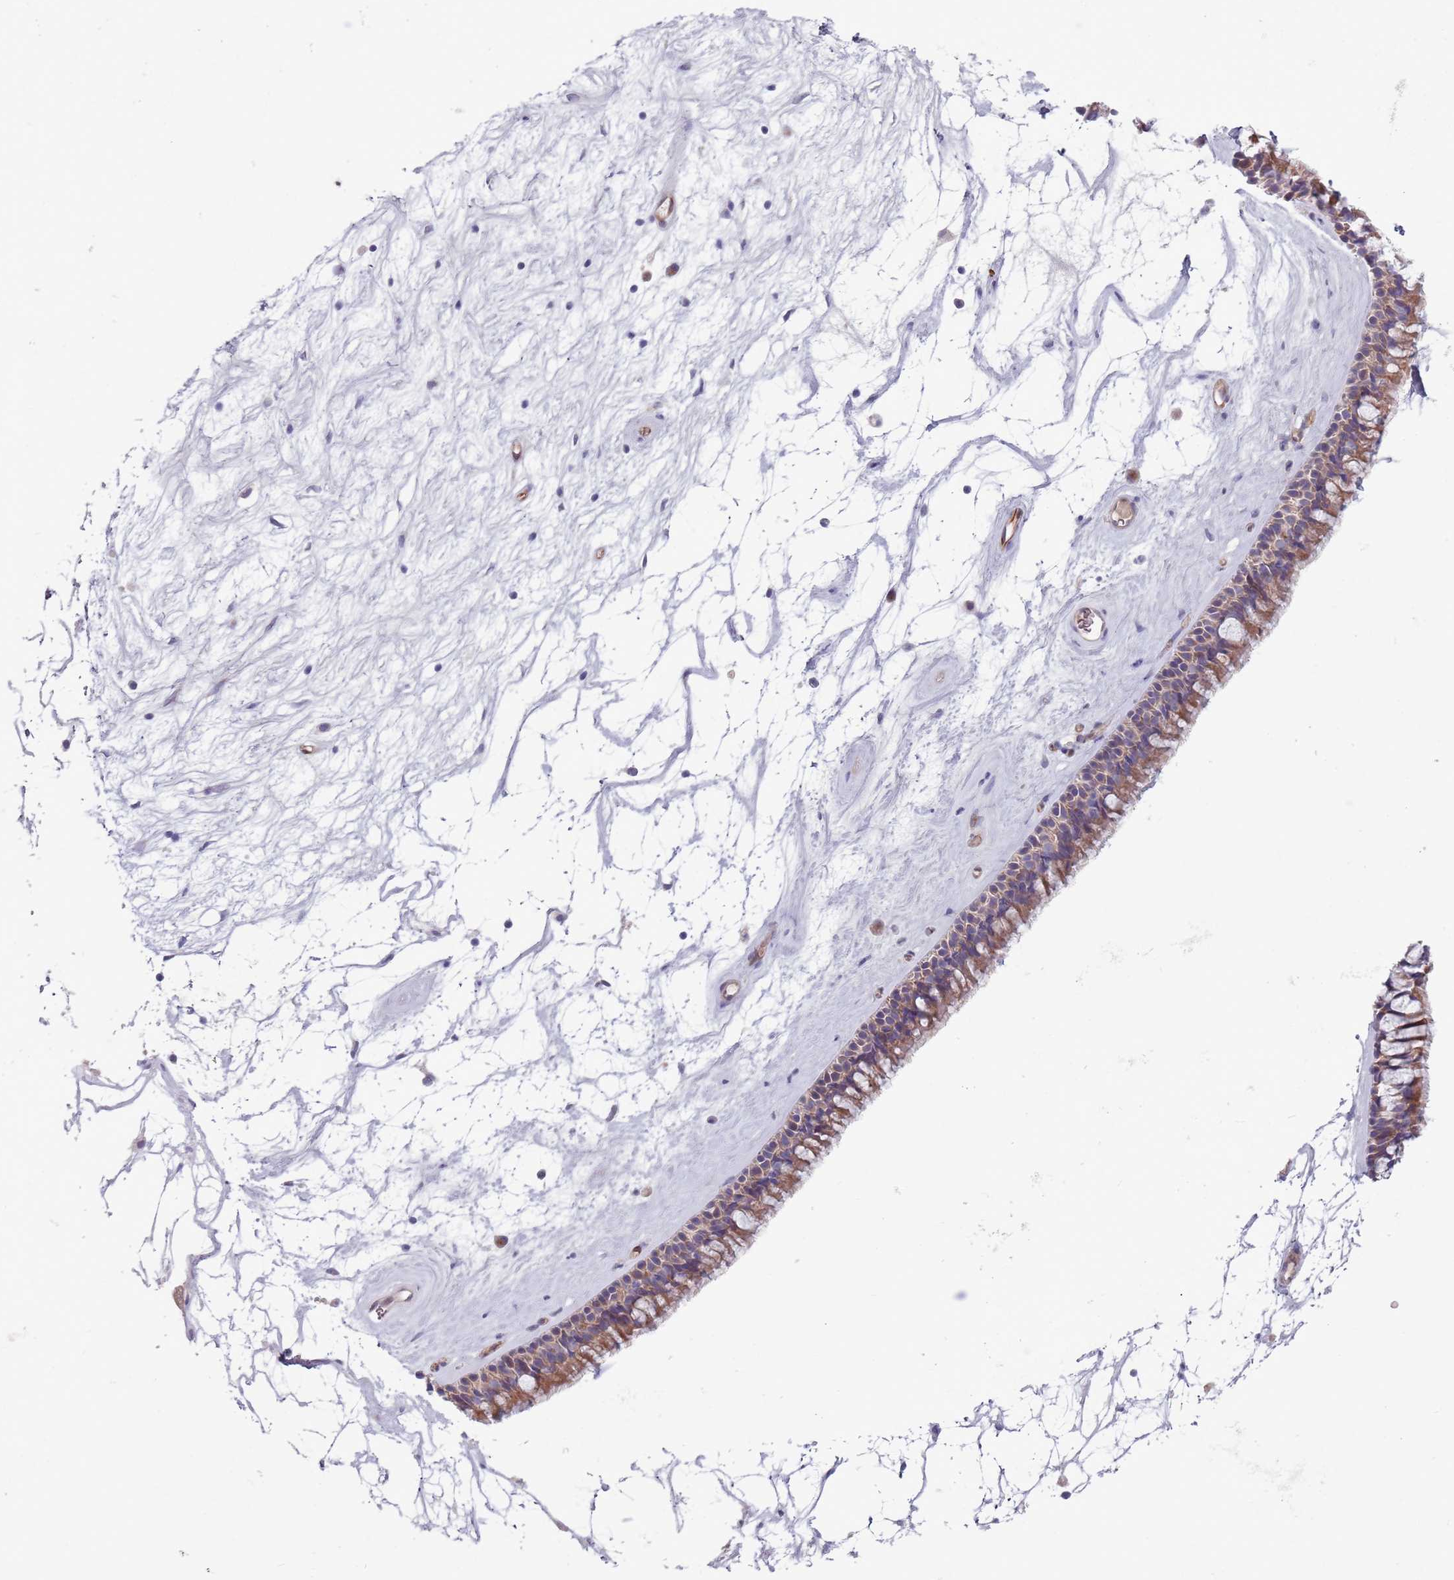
{"staining": {"intensity": "moderate", "quantity": ">75%", "location": "cytoplasmic/membranous"}, "tissue": "nasopharynx", "cell_type": "Respiratory epithelial cells", "image_type": "normal", "snomed": [{"axis": "morphology", "description": "Normal tissue, NOS"}, {"axis": "topography", "description": "Nasopharynx"}], "caption": "The histopathology image shows immunohistochemical staining of benign nasopharynx. There is moderate cytoplasmic/membranous positivity is appreciated in about >75% of respiratory epithelial cells. Using DAB (3,3'-diaminobenzidine) (brown) and hematoxylin (blue) stains, captured at high magnification using brightfield microscopy.", "gene": "TYW1B", "patient": {"sex": "male", "age": 64}}